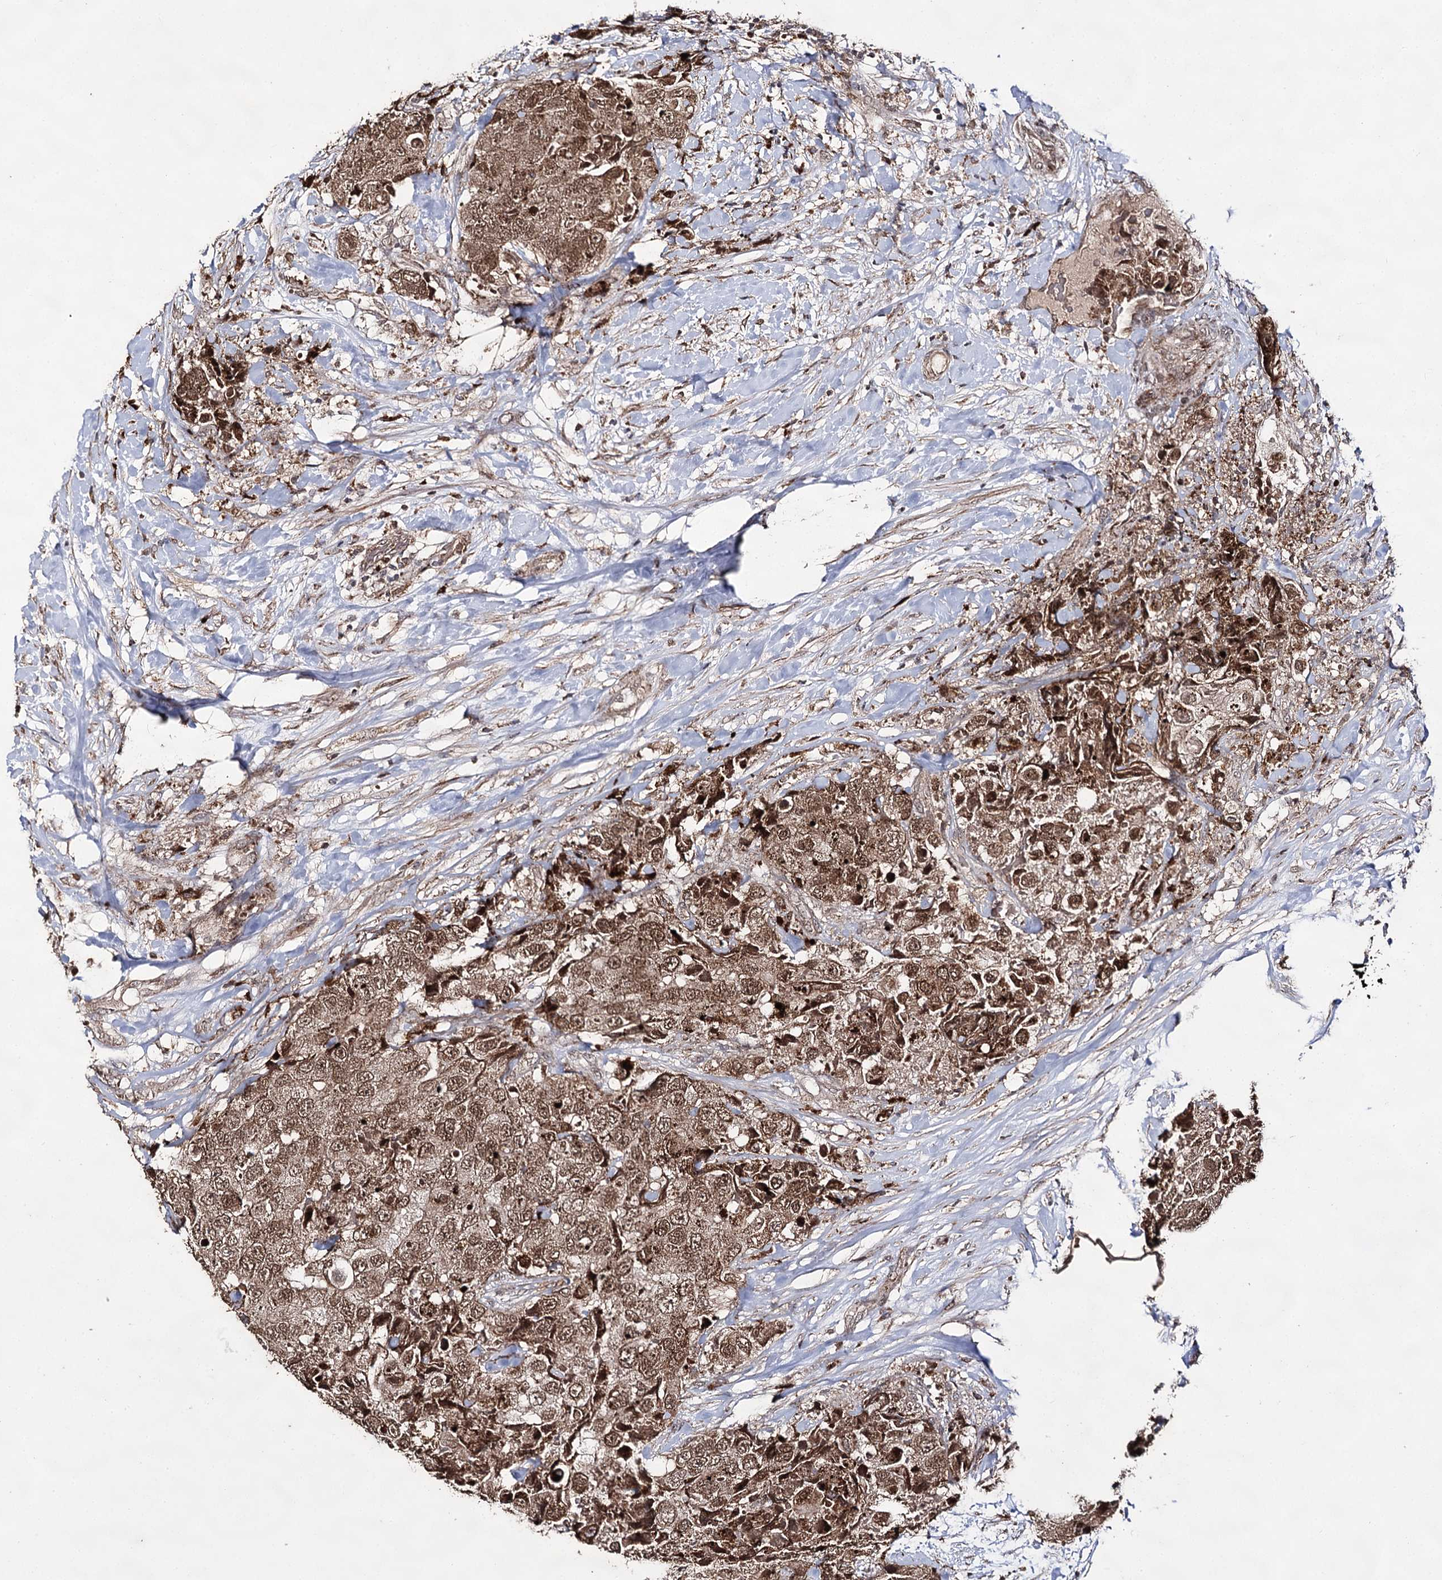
{"staining": {"intensity": "moderate", "quantity": ">75%", "location": "cytoplasmic/membranous,nuclear"}, "tissue": "breast cancer", "cell_type": "Tumor cells", "image_type": "cancer", "snomed": [{"axis": "morphology", "description": "Duct carcinoma"}, {"axis": "topography", "description": "Breast"}], "caption": "Intraductal carcinoma (breast) was stained to show a protein in brown. There is medium levels of moderate cytoplasmic/membranous and nuclear expression in about >75% of tumor cells. (Brightfield microscopy of DAB IHC at high magnification).", "gene": "ACTR6", "patient": {"sex": "female", "age": 62}}